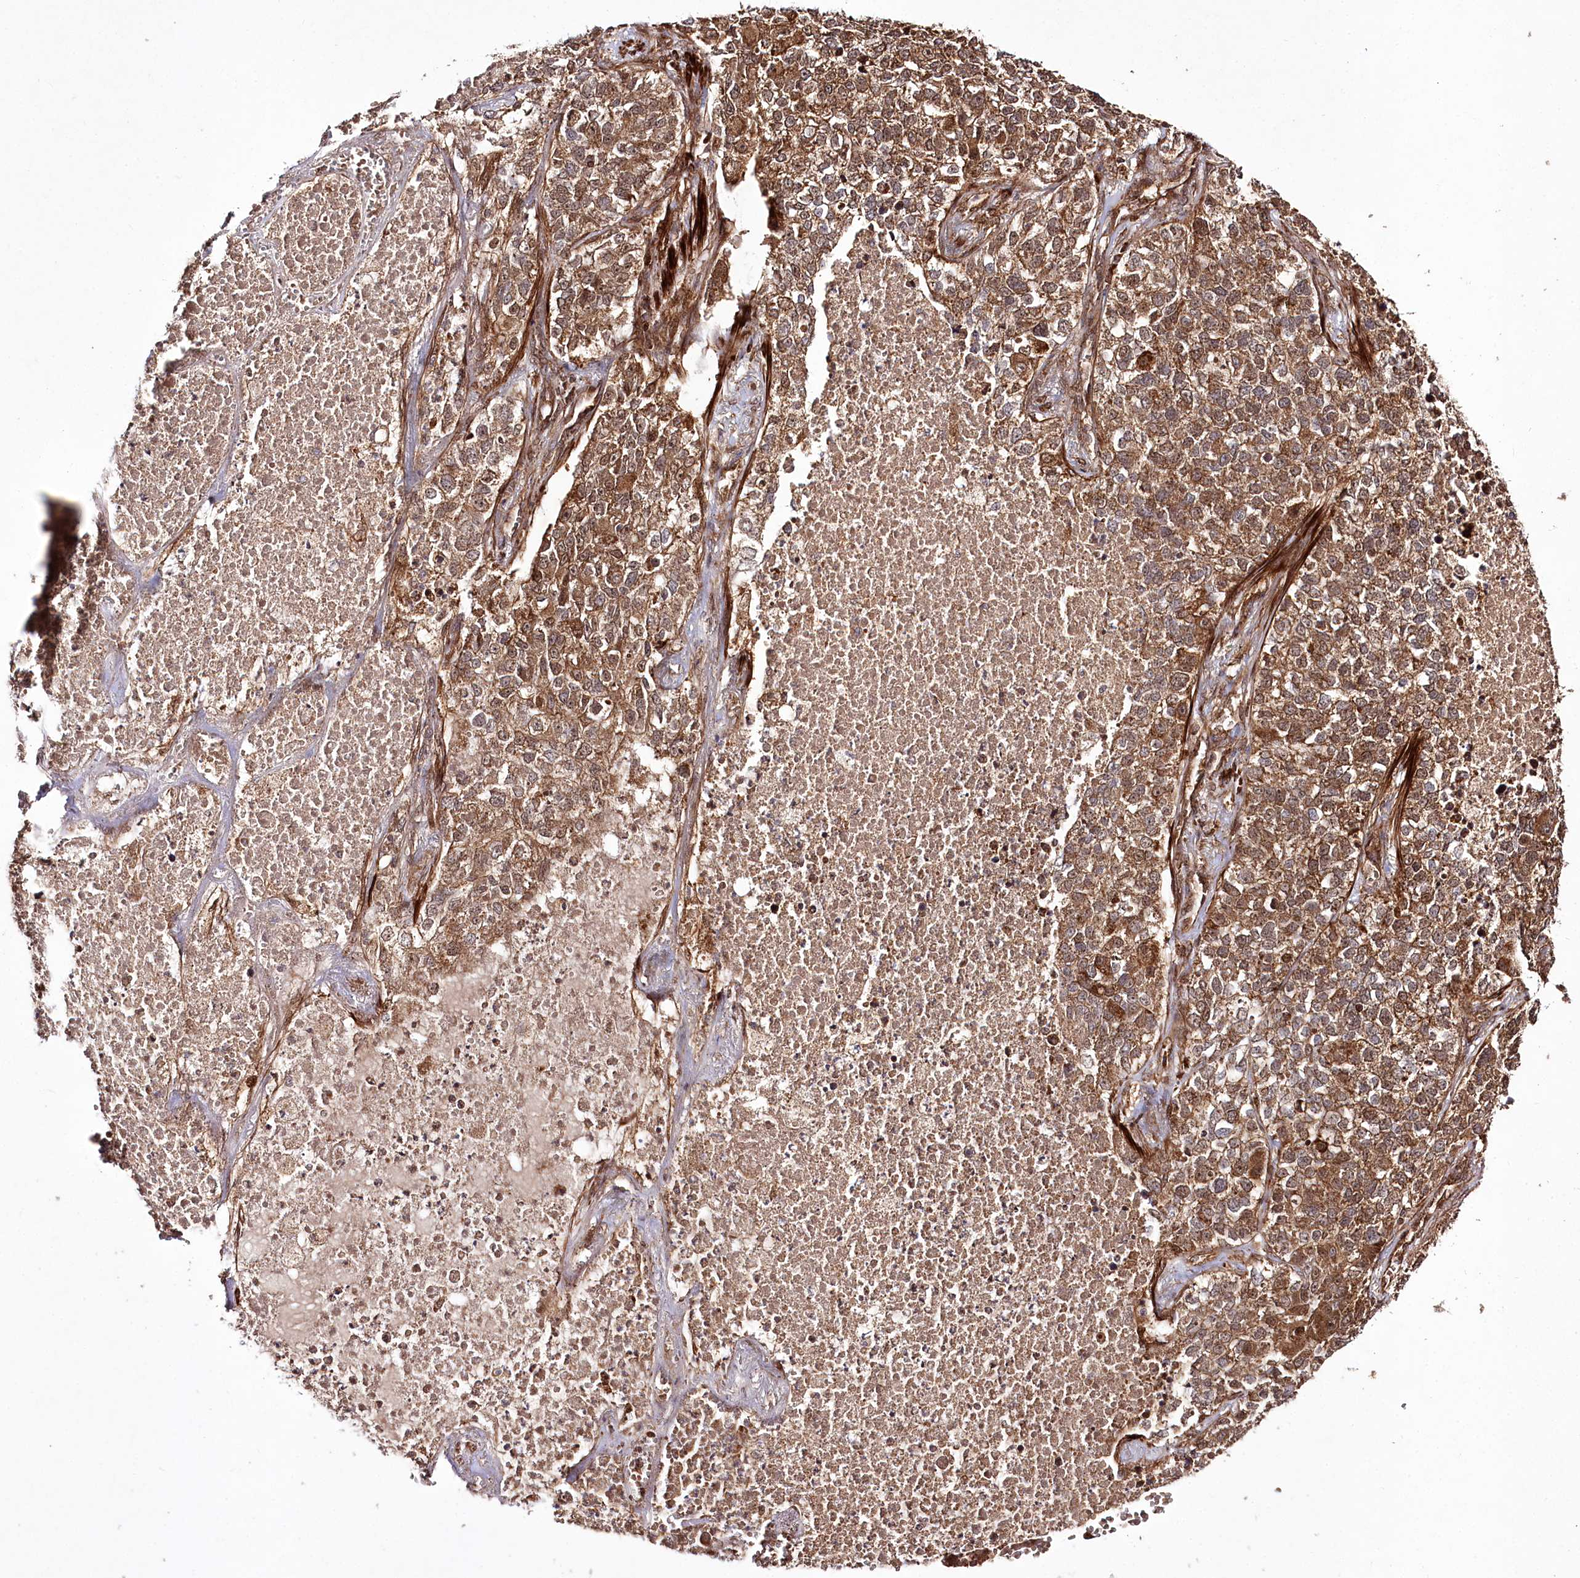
{"staining": {"intensity": "moderate", "quantity": ">75%", "location": "cytoplasmic/membranous"}, "tissue": "lung cancer", "cell_type": "Tumor cells", "image_type": "cancer", "snomed": [{"axis": "morphology", "description": "Adenocarcinoma, NOS"}, {"axis": "topography", "description": "Lung"}], "caption": "This is an image of immunohistochemistry staining of lung cancer (adenocarcinoma), which shows moderate positivity in the cytoplasmic/membranous of tumor cells.", "gene": "REXO2", "patient": {"sex": "male", "age": 49}}